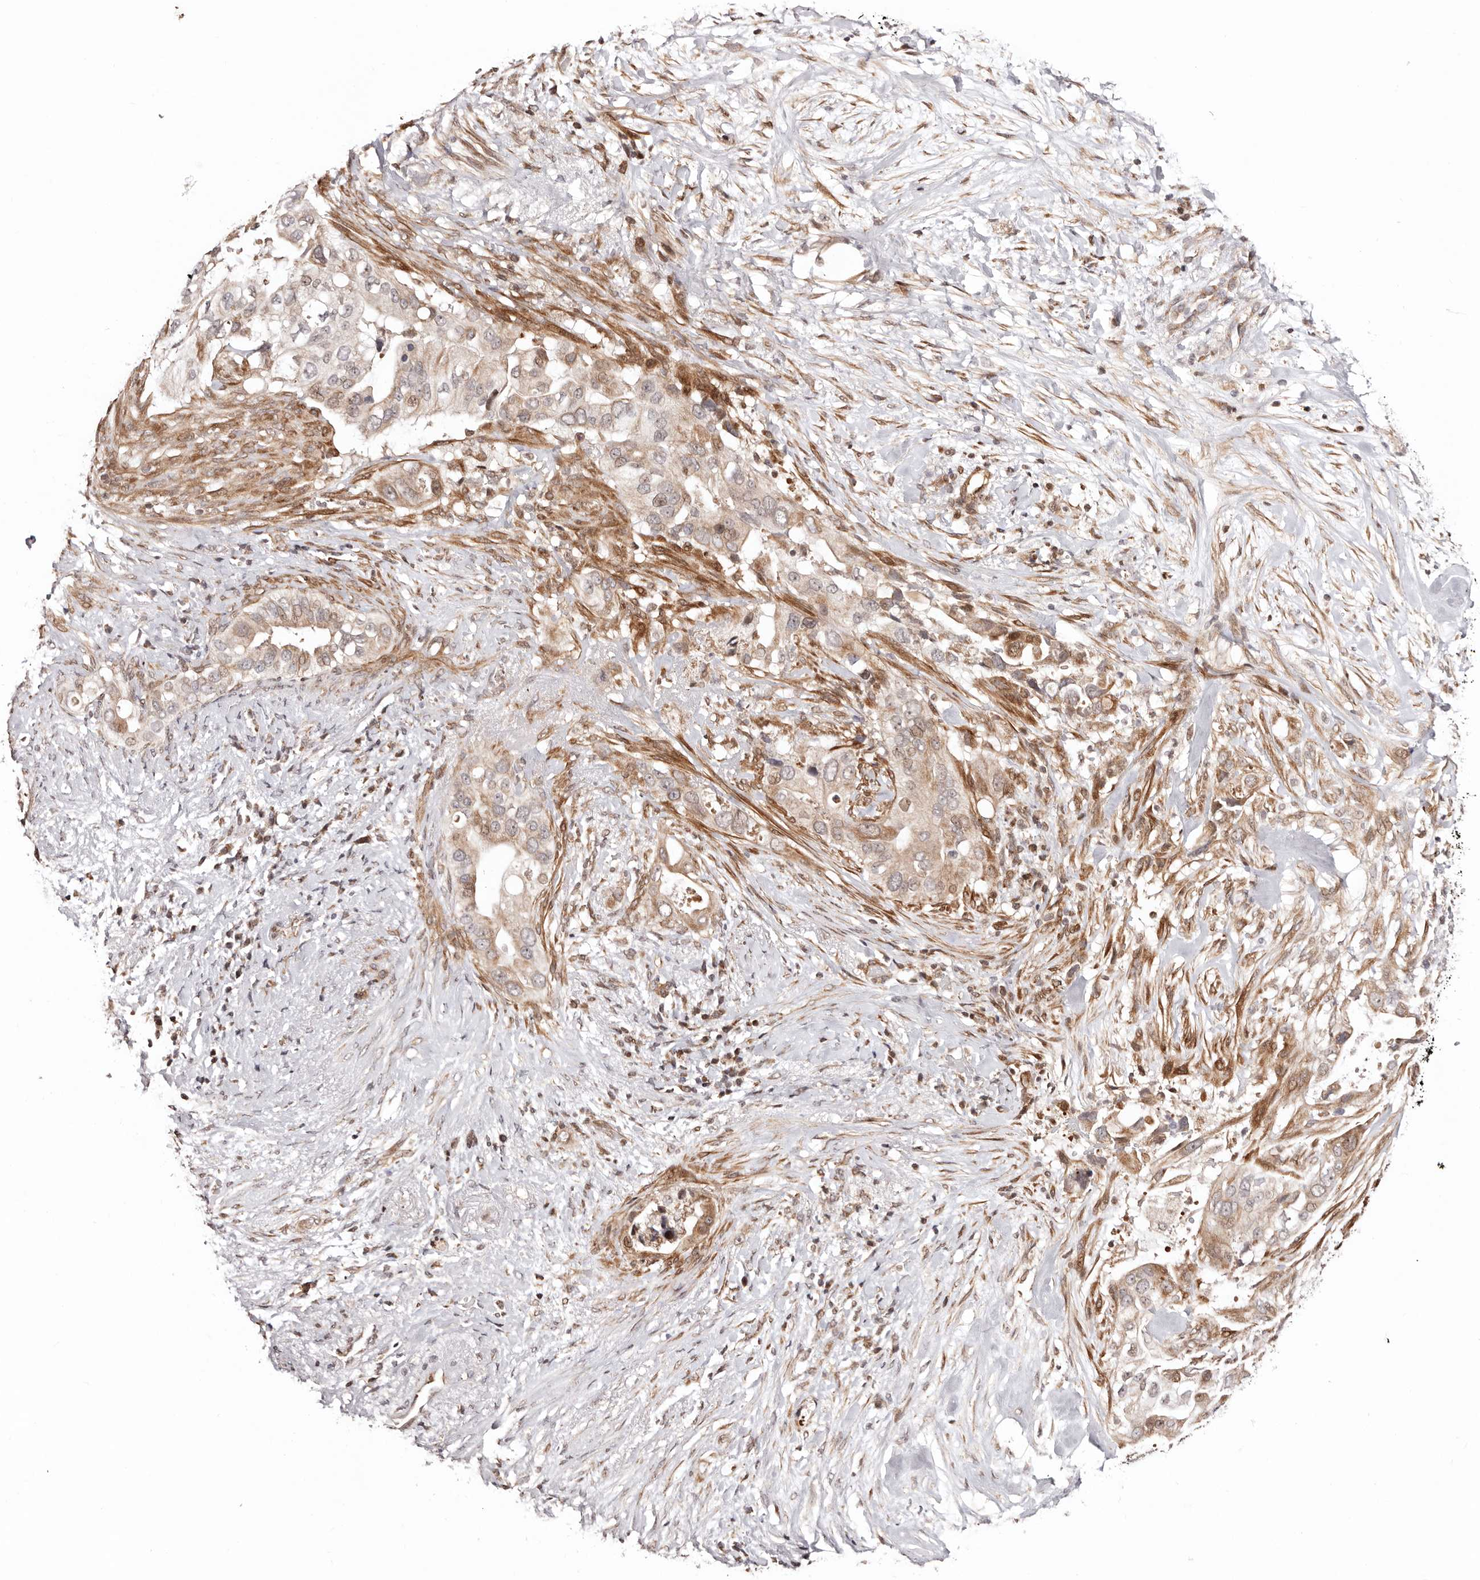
{"staining": {"intensity": "weak", "quantity": ">75%", "location": "cytoplasmic/membranous"}, "tissue": "pancreatic cancer", "cell_type": "Tumor cells", "image_type": "cancer", "snomed": [{"axis": "morphology", "description": "Inflammation, NOS"}, {"axis": "morphology", "description": "Adenocarcinoma, NOS"}, {"axis": "topography", "description": "Pancreas"}], "caption": "Immunohistochemical staining of pancreatic cancer reveals weak cytoplasmic/membranous protein positivity in approximately >75% of tumor cells.", "gene": "HIVEP3", "patient": {"sex": "female", "age": 56}}